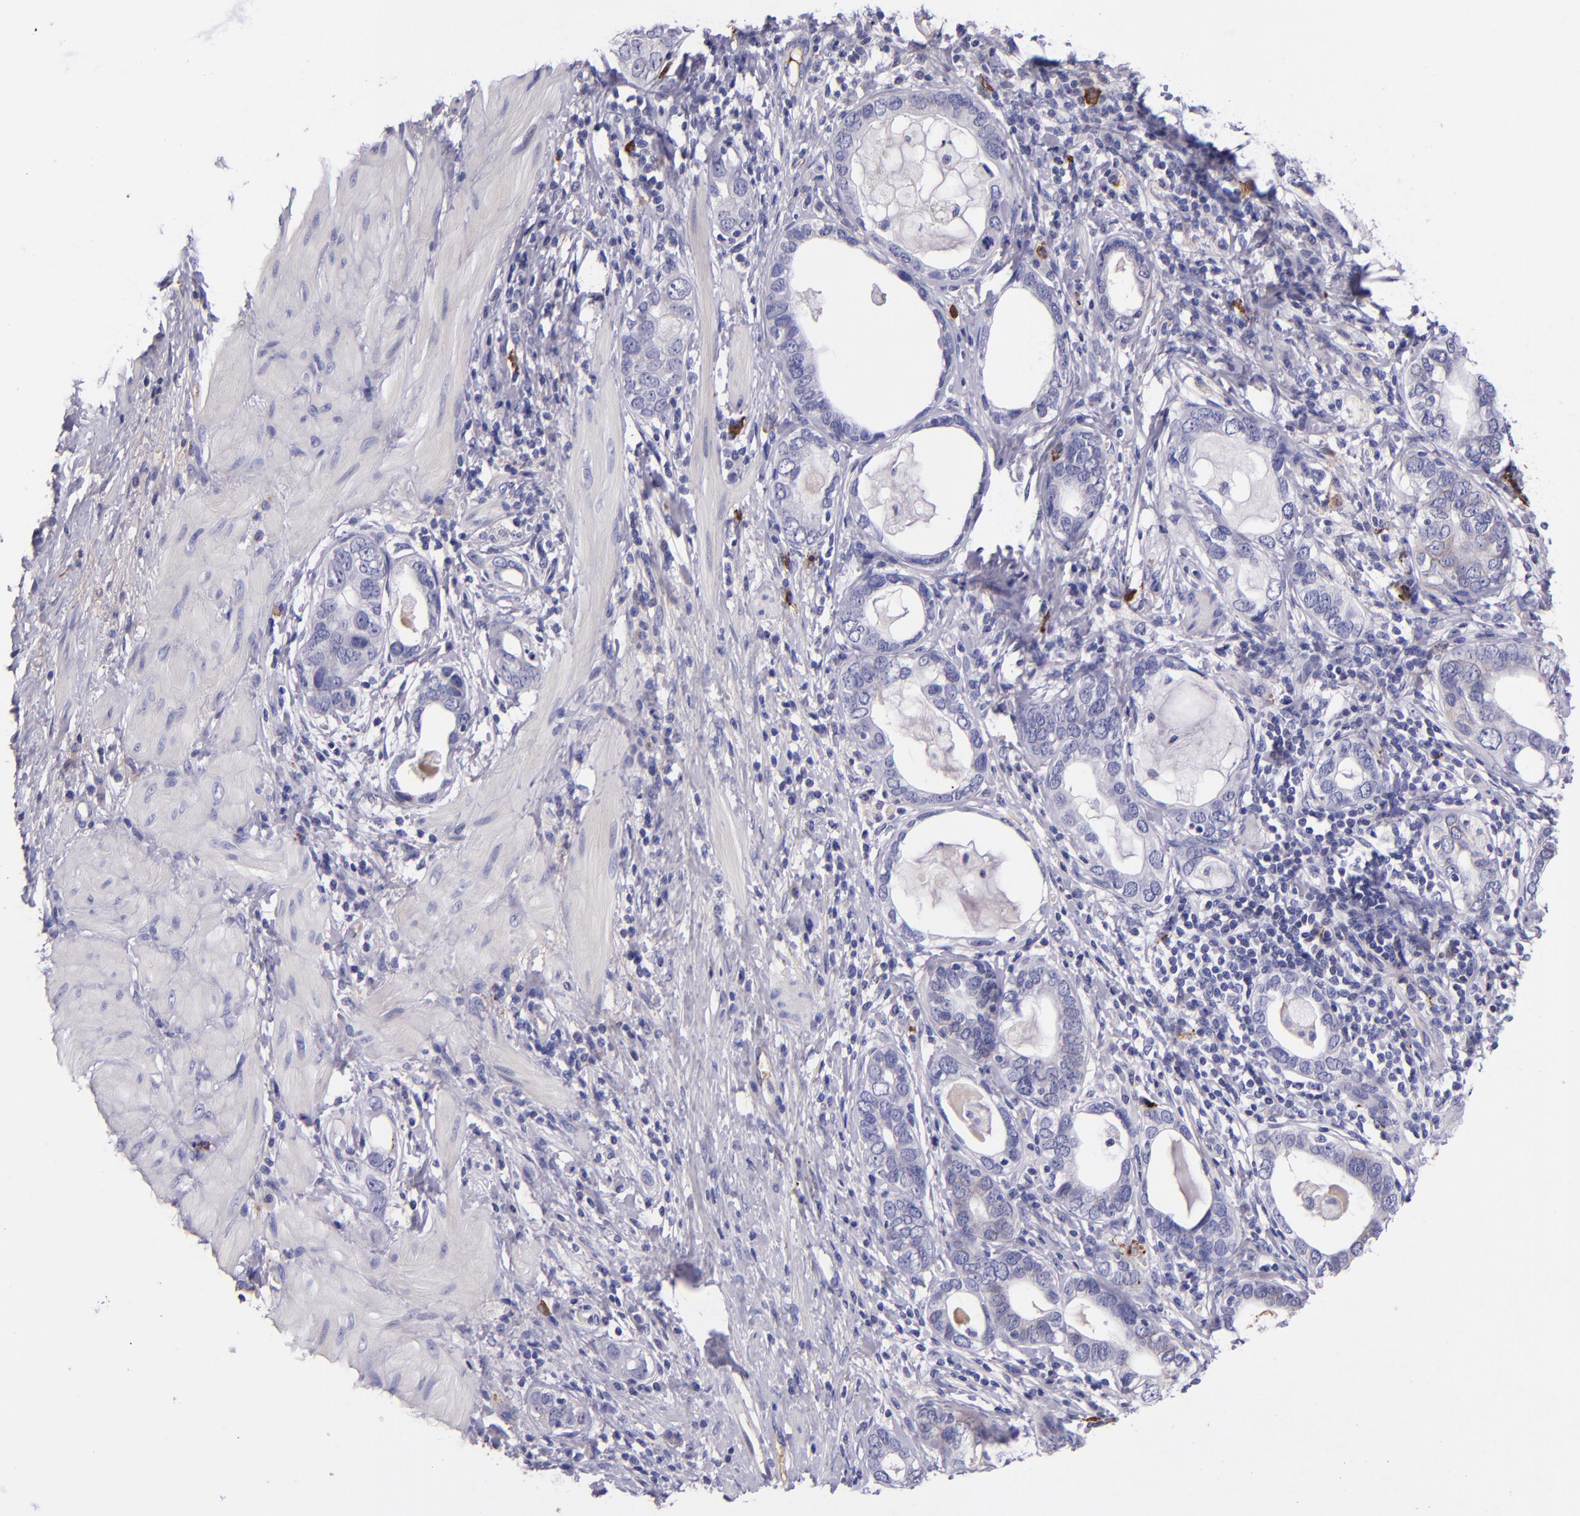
{"staining": {"intensity": "negative", "quantity": "none", "location": "none"}, "tissue": "stomach cancer", "cell_type": "Tumor cells", "image_type": "cancer", "snomed": [{"axis": "morphology", "description": "Adenocarcinoma, NOS"}, {"axis": "topography", "description": "Stomach, lower"}], "caption": "DAB immunohistochemical staining of adenocarcinoma (stomach) exhibits no significant staining in tumor cells. (DAB (3,3'-diaminobenzidine) IHC, high magnification).", "gene": "KNG1", "patient": {"sex": "female", "age": 93}}